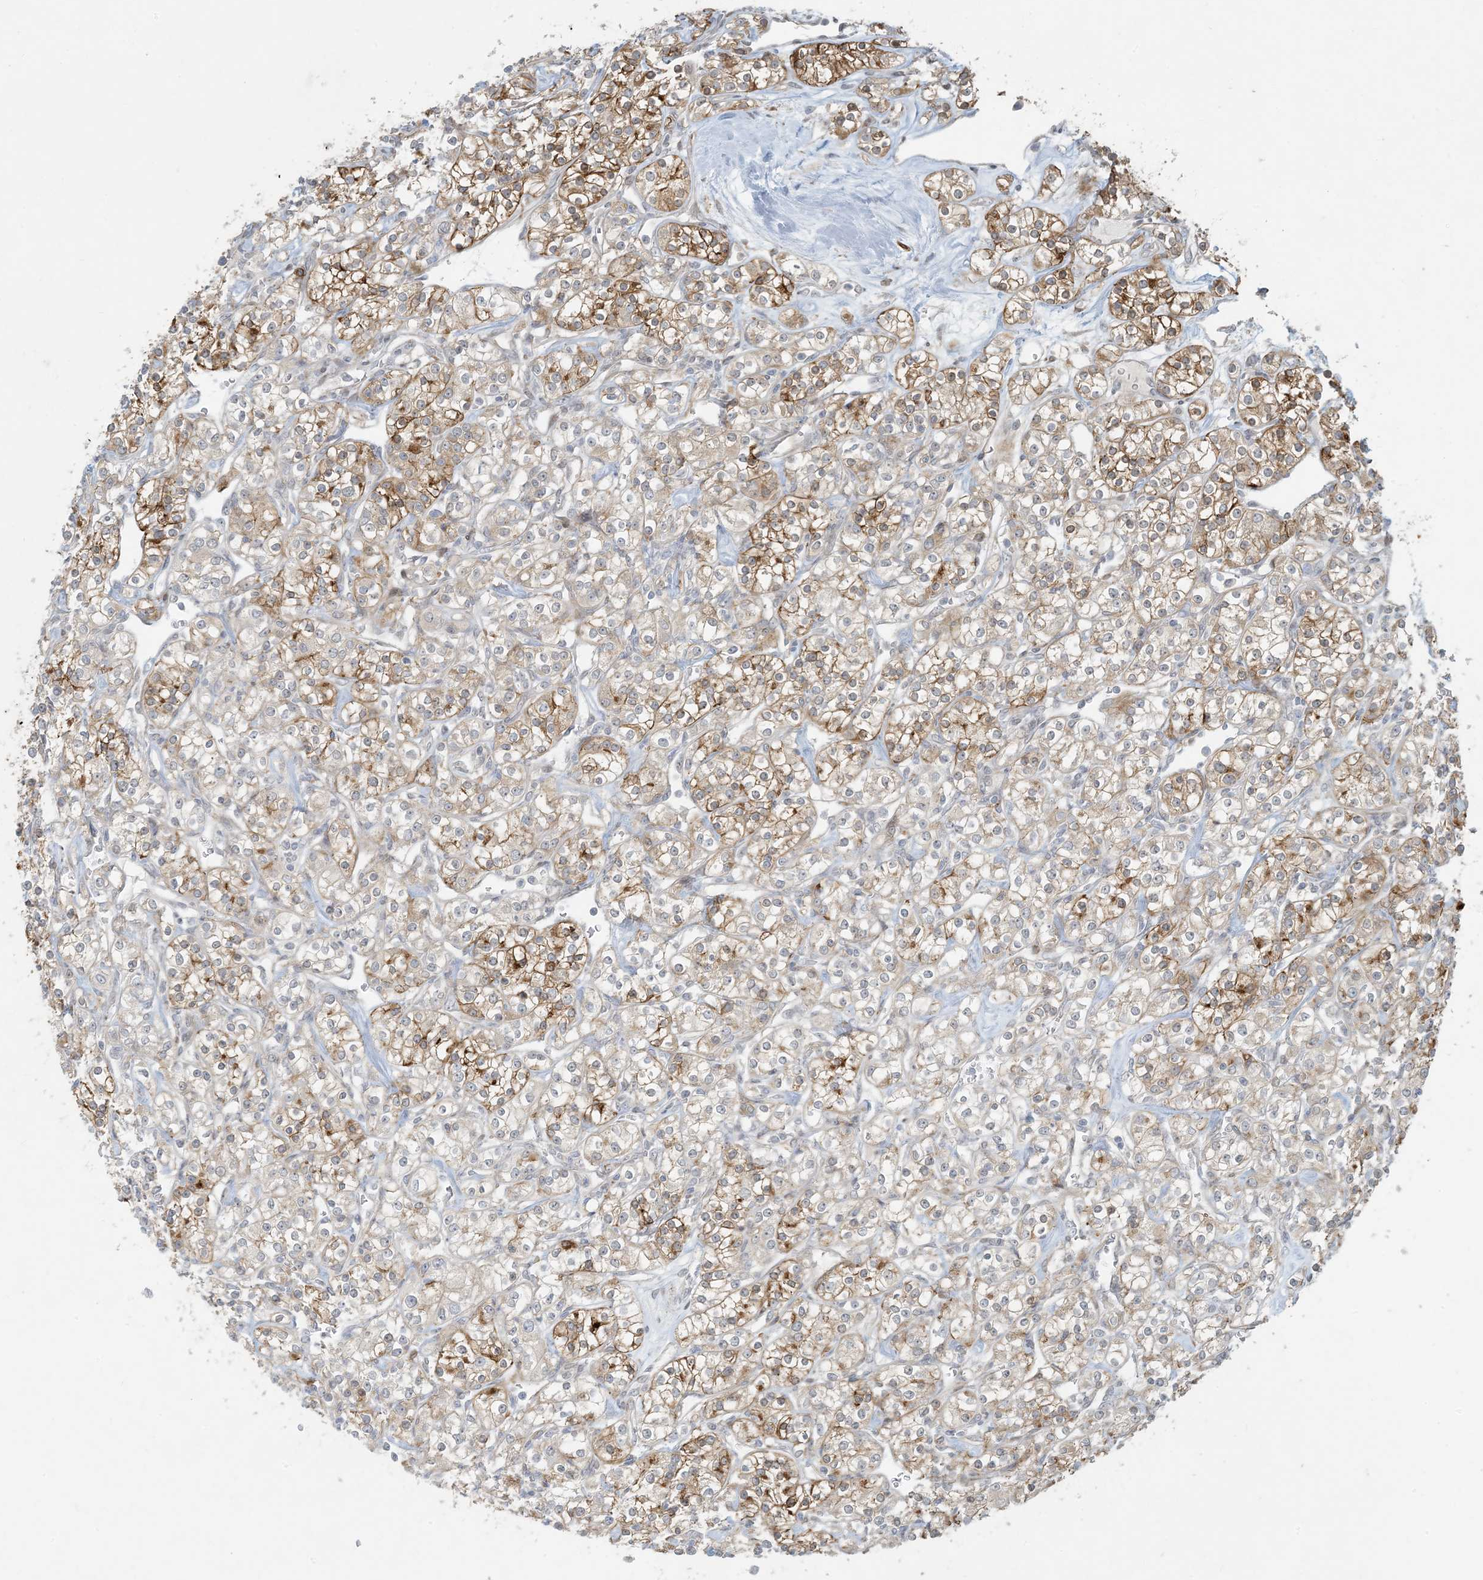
{"staining": {"intensity": "moderate", "quantity": "25%-75%", "location": "cytoplasmic/membranous"}, "tissue": "renal cancer", "cell_type": "Tumor cells", "image_type": "cancer", "snomed": [{"axis": "morphology", "description": "Adenocarcinoma, NOS"}, {"axis": "topography", "description": "Kidney"}], "caption": "The micrograph shows immunohistochemical staining of renal cancer. There is moderate cytoplasmic/membranous staining is identified in about 25%-75% of tumor cells.", "gene": "BCORL1", "patient": {"sex": "male", "age": 77}}